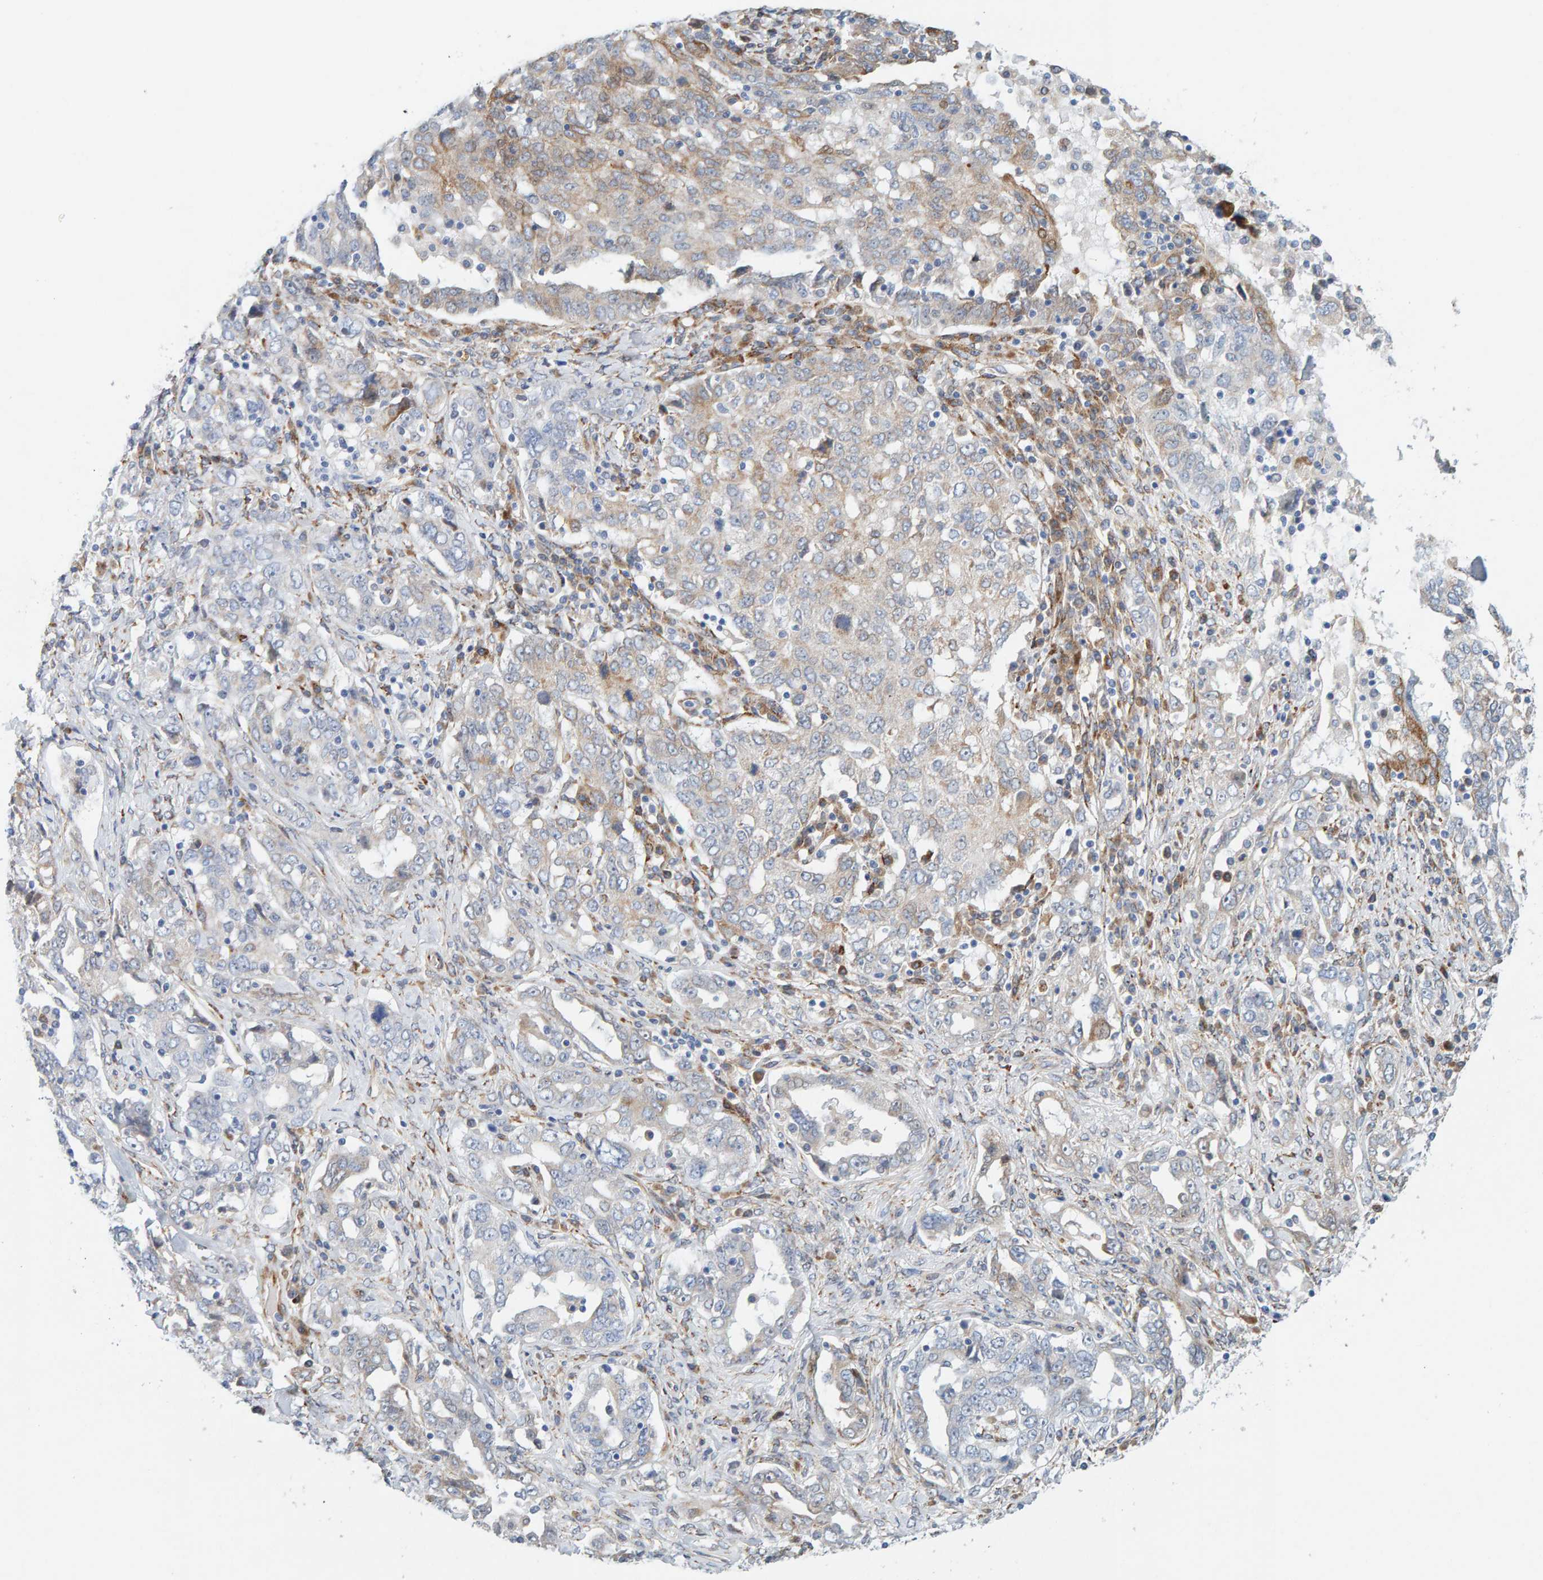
{"staining": {"intensity": "moderate", "quantity": "<25%", "location": "cytoplasmic/membranous"}, "tissue": "ovarian cancer", "cell_type": "Tumor cells", "image_type": "cancer", "snomed": [{"axis": "morphology", "description": "Carcinoma, endometroid"}, {"axis": "topography", "description": "Ovary"}], "caption": "This micrograph reveals IHC staining of human ovarian cancer (endometroid carcinoma), with low moderate cytoplasmic/membranous staining in approximately <25% of tumor cells.", "gene": "MMP16", "patient": {"sex": "female", "age": 62}}